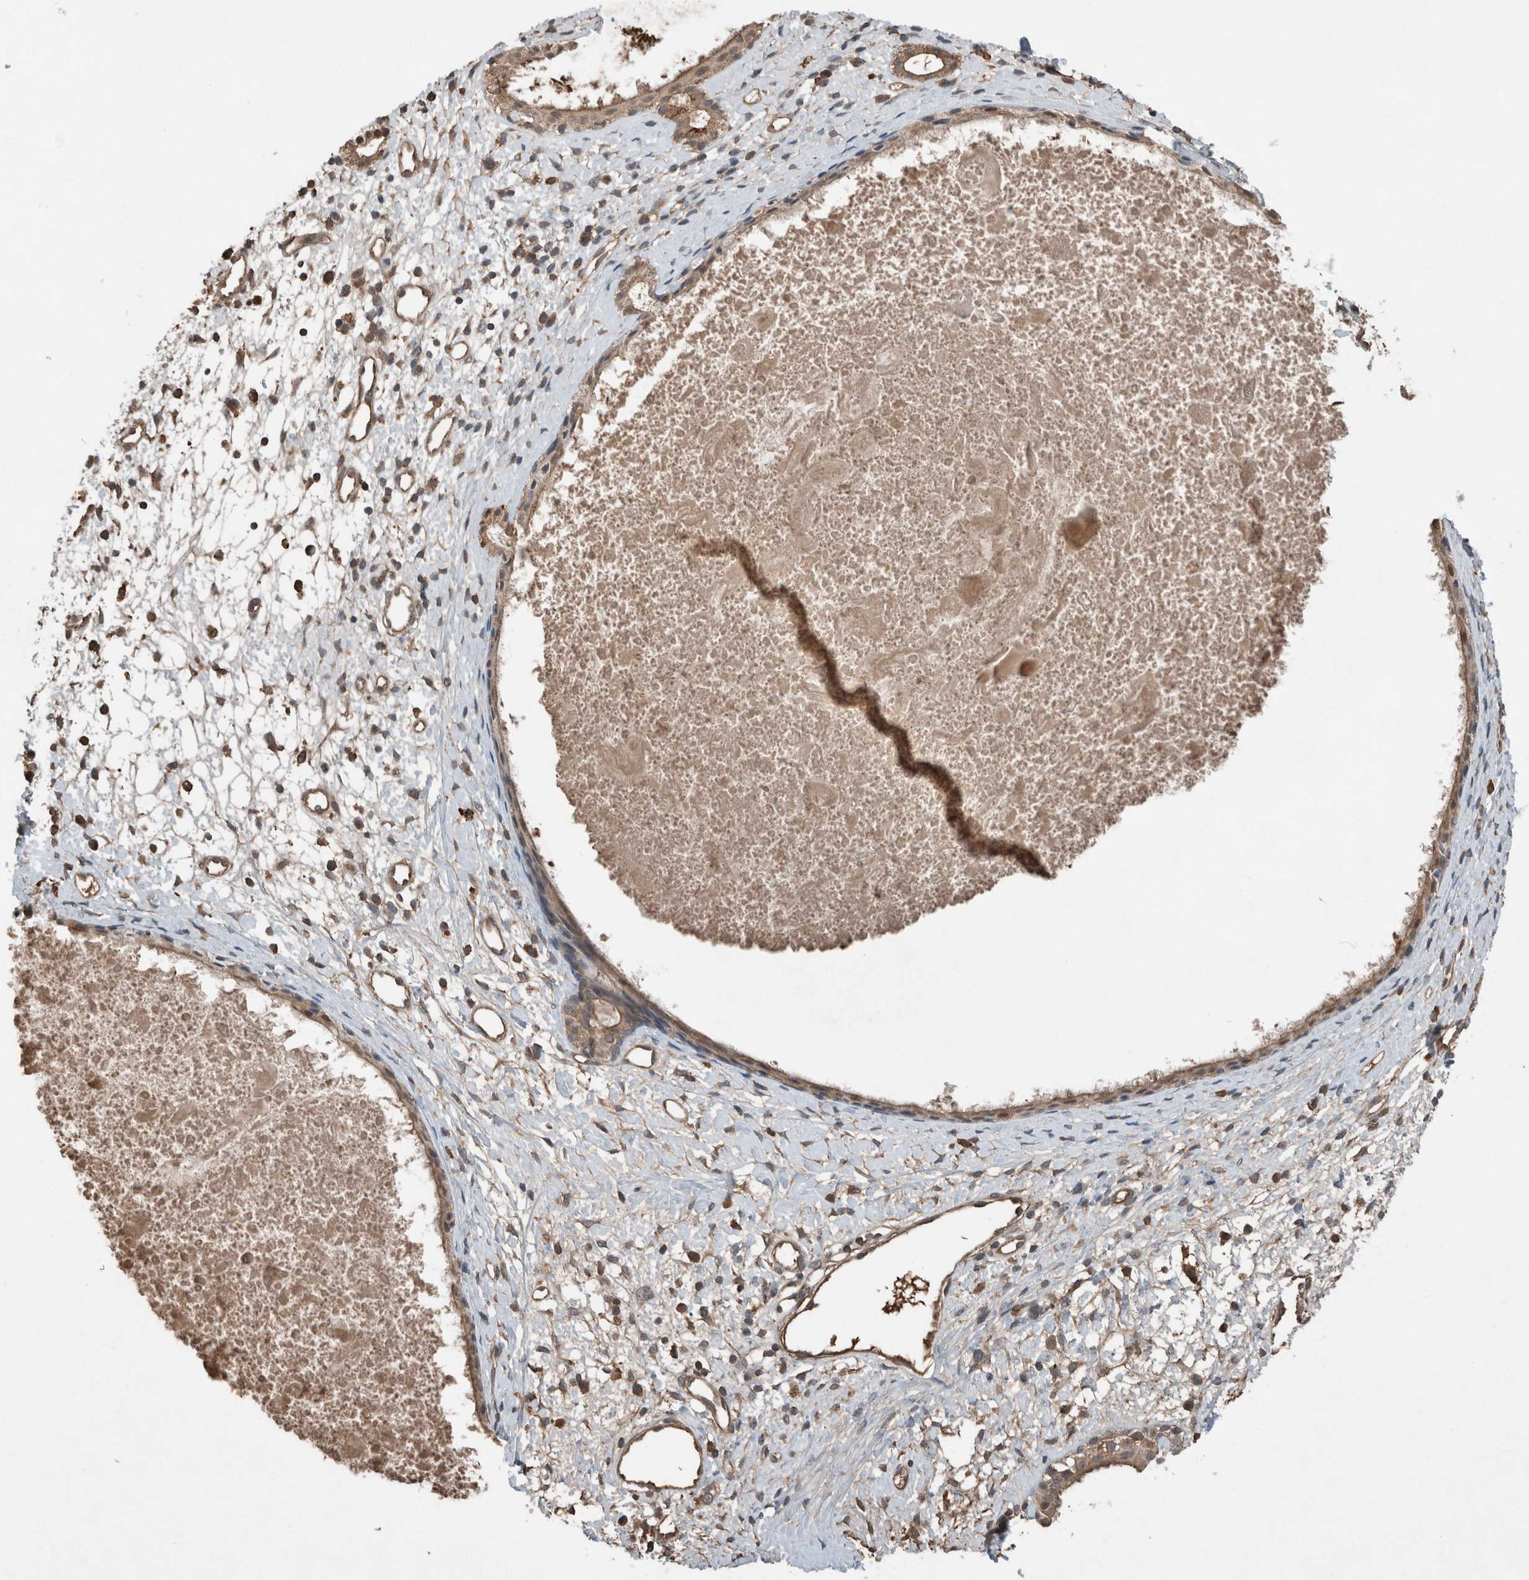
{"staining": {"intensity": "moderate", "quantity": ">75%", "location": "cytoplasmic/membranous"}, "tissue": "nasopharynx", "cell_type": "Respiratory epithelial cells", "image_type": "normal", "snomed": [{"axis": "morphology", "description": "Normal tissue, NOS"}, {"axis": "topography", "description": "Nasopharynx"}], "caption": "The immunohistochemical stain labels moderate cytoplasmic/membranous expression in respiratory epithelial cells of normal nasopharynx. The staining was performed using DAB (3,3'-diaminobenzidine), with brown indicating positive protein expression. Nuclei are stained blue with hematoxylin.", "gene": "KLK14", "patient": {"sex": "male", "age": 22}}